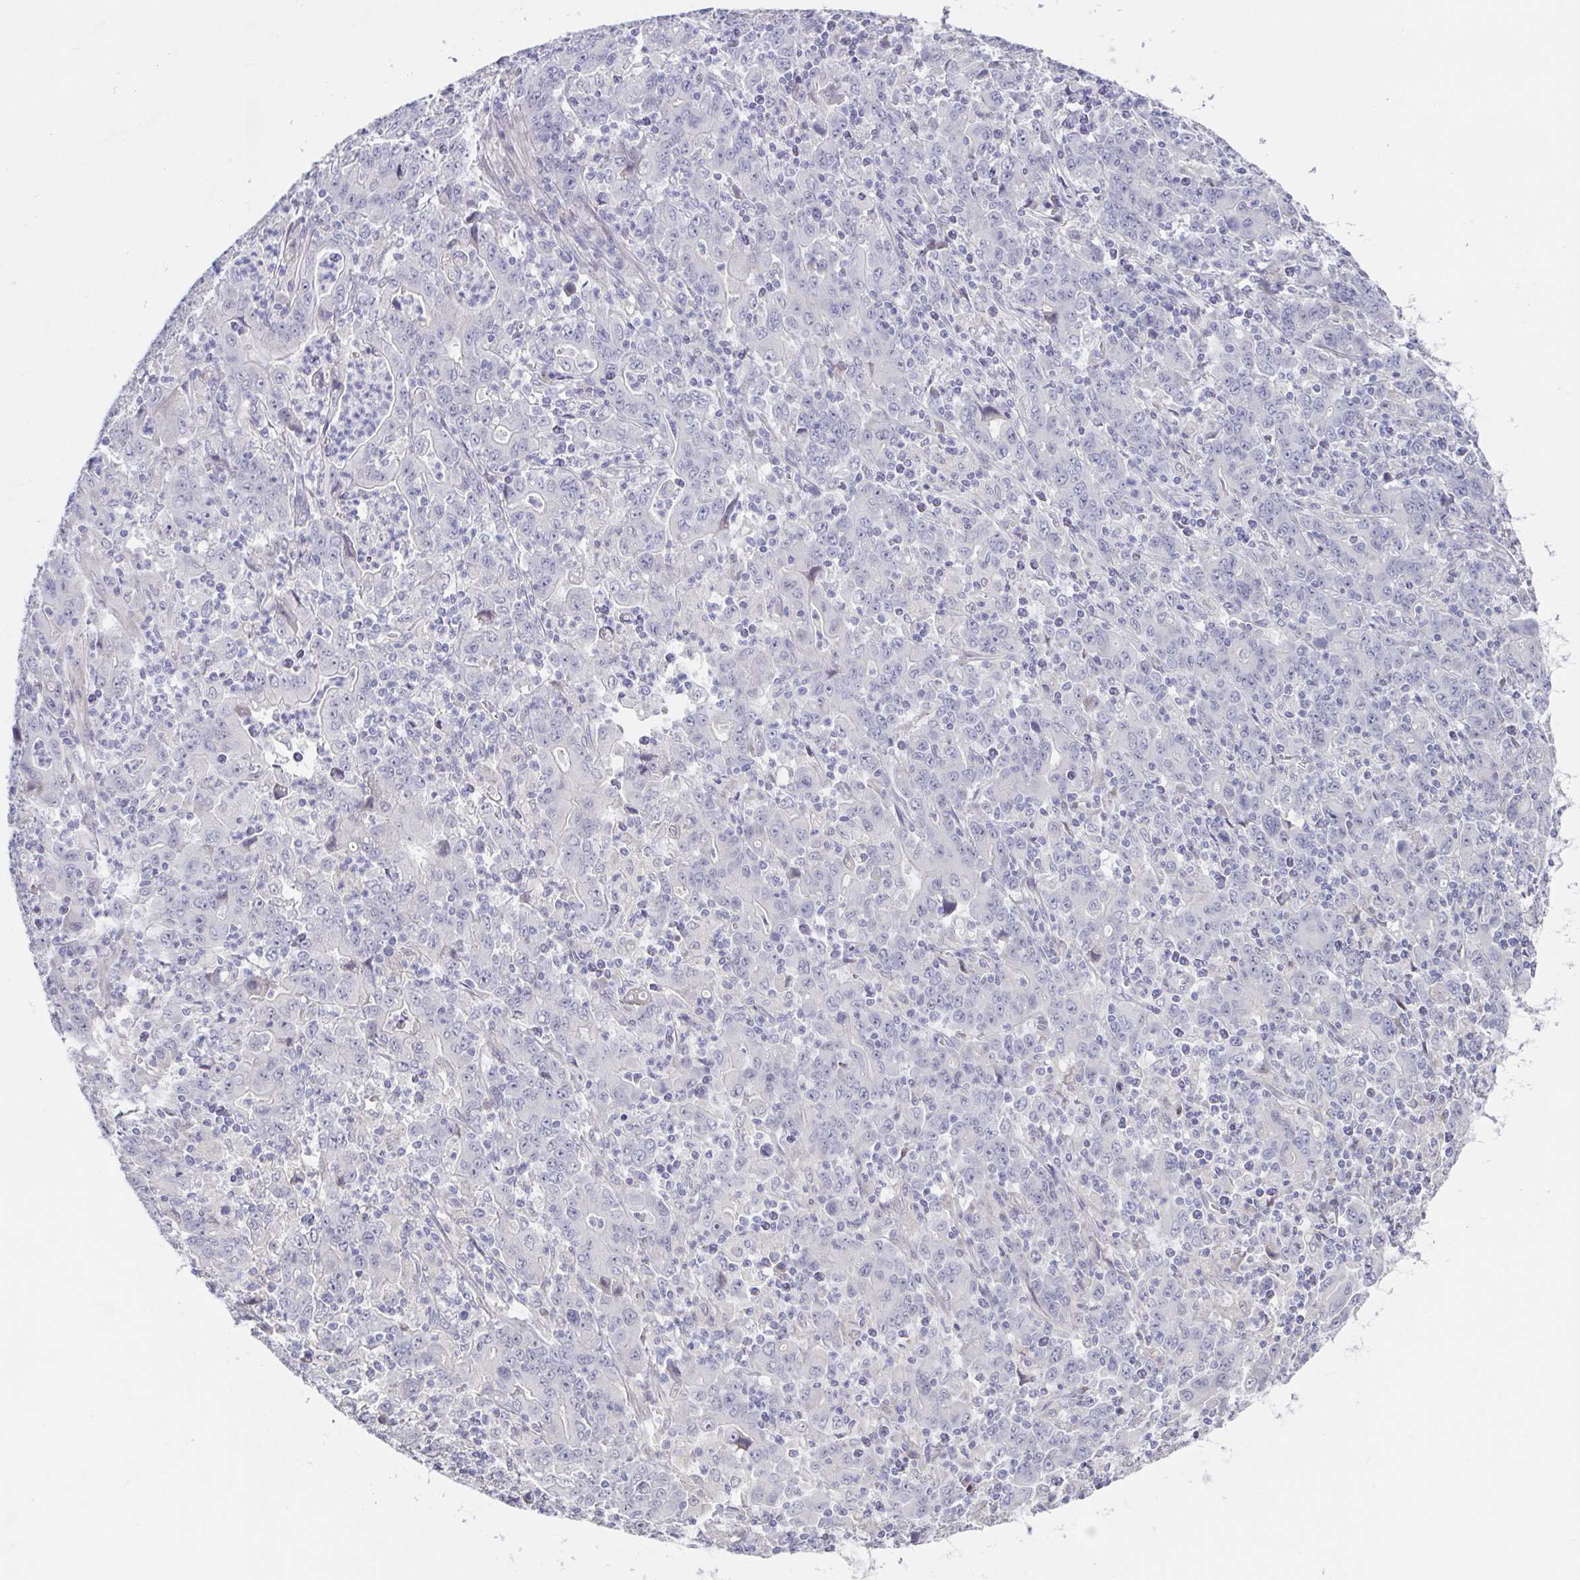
{"staining": {"intensity": "negative", "quantity": "none", "location": "none"}, "tissue": "stomach cancer", "cell_type": "Tumor cells", "image_type": "cancer", "snomed": [{"axis": "morphology", "description": "Adenocarcinoma, NOS"}, {"axis": "topography", "description": "Stomach, upper"}], "caption": "Immunohistochemistry image of neoplastic tissue: human stomach cancer stained with DAB exhibits no significant protein expression in tumor cells.", "gene": "POU2F3", "patient": {"sex": "male", "age": 69}}